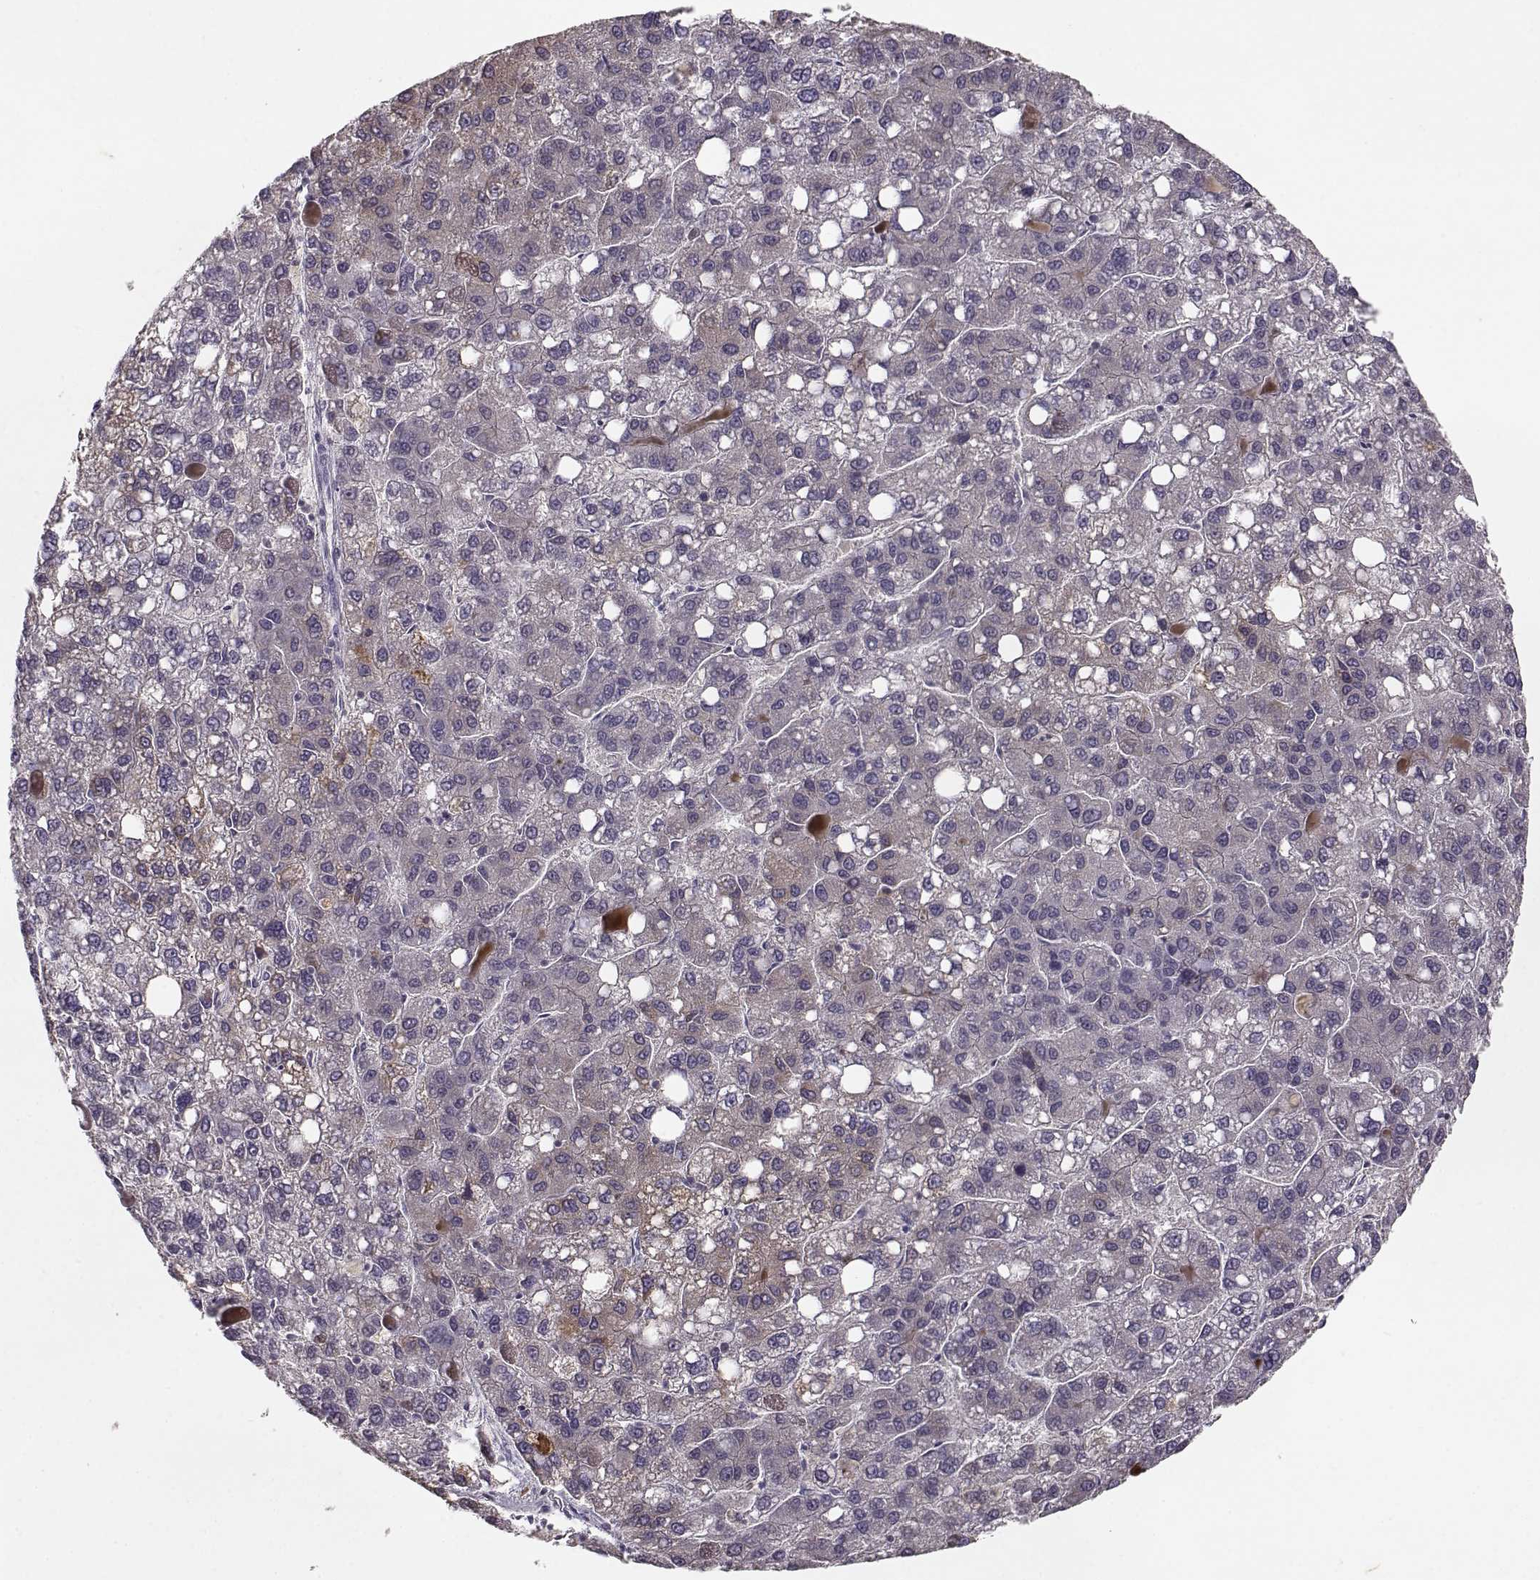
{"staining": {"intensity": "weak", "quantity": "<25%", "location": "cytoplasmic/membranous"}, "tissue": "liver cancer", "cell_type": "Tumor cells", "image_type": "cancer", "snomed": [{"axis": "morphology", "description": "Carcinoma, Hepatocellular, NOS"}, {"axis": "topography", "description": "Liver"}], "caption": "Immunohistochemistry image of liver cancer (hepatocellular carcinoma) stained for a protein (brown), which shows no staining in tumor cells. The staining is performed using DAB brown chromogen with nuclei counter-stained in using hematoxylin.", "gene": "UROC1", "patient": {"sex": "female", "age": 82}}